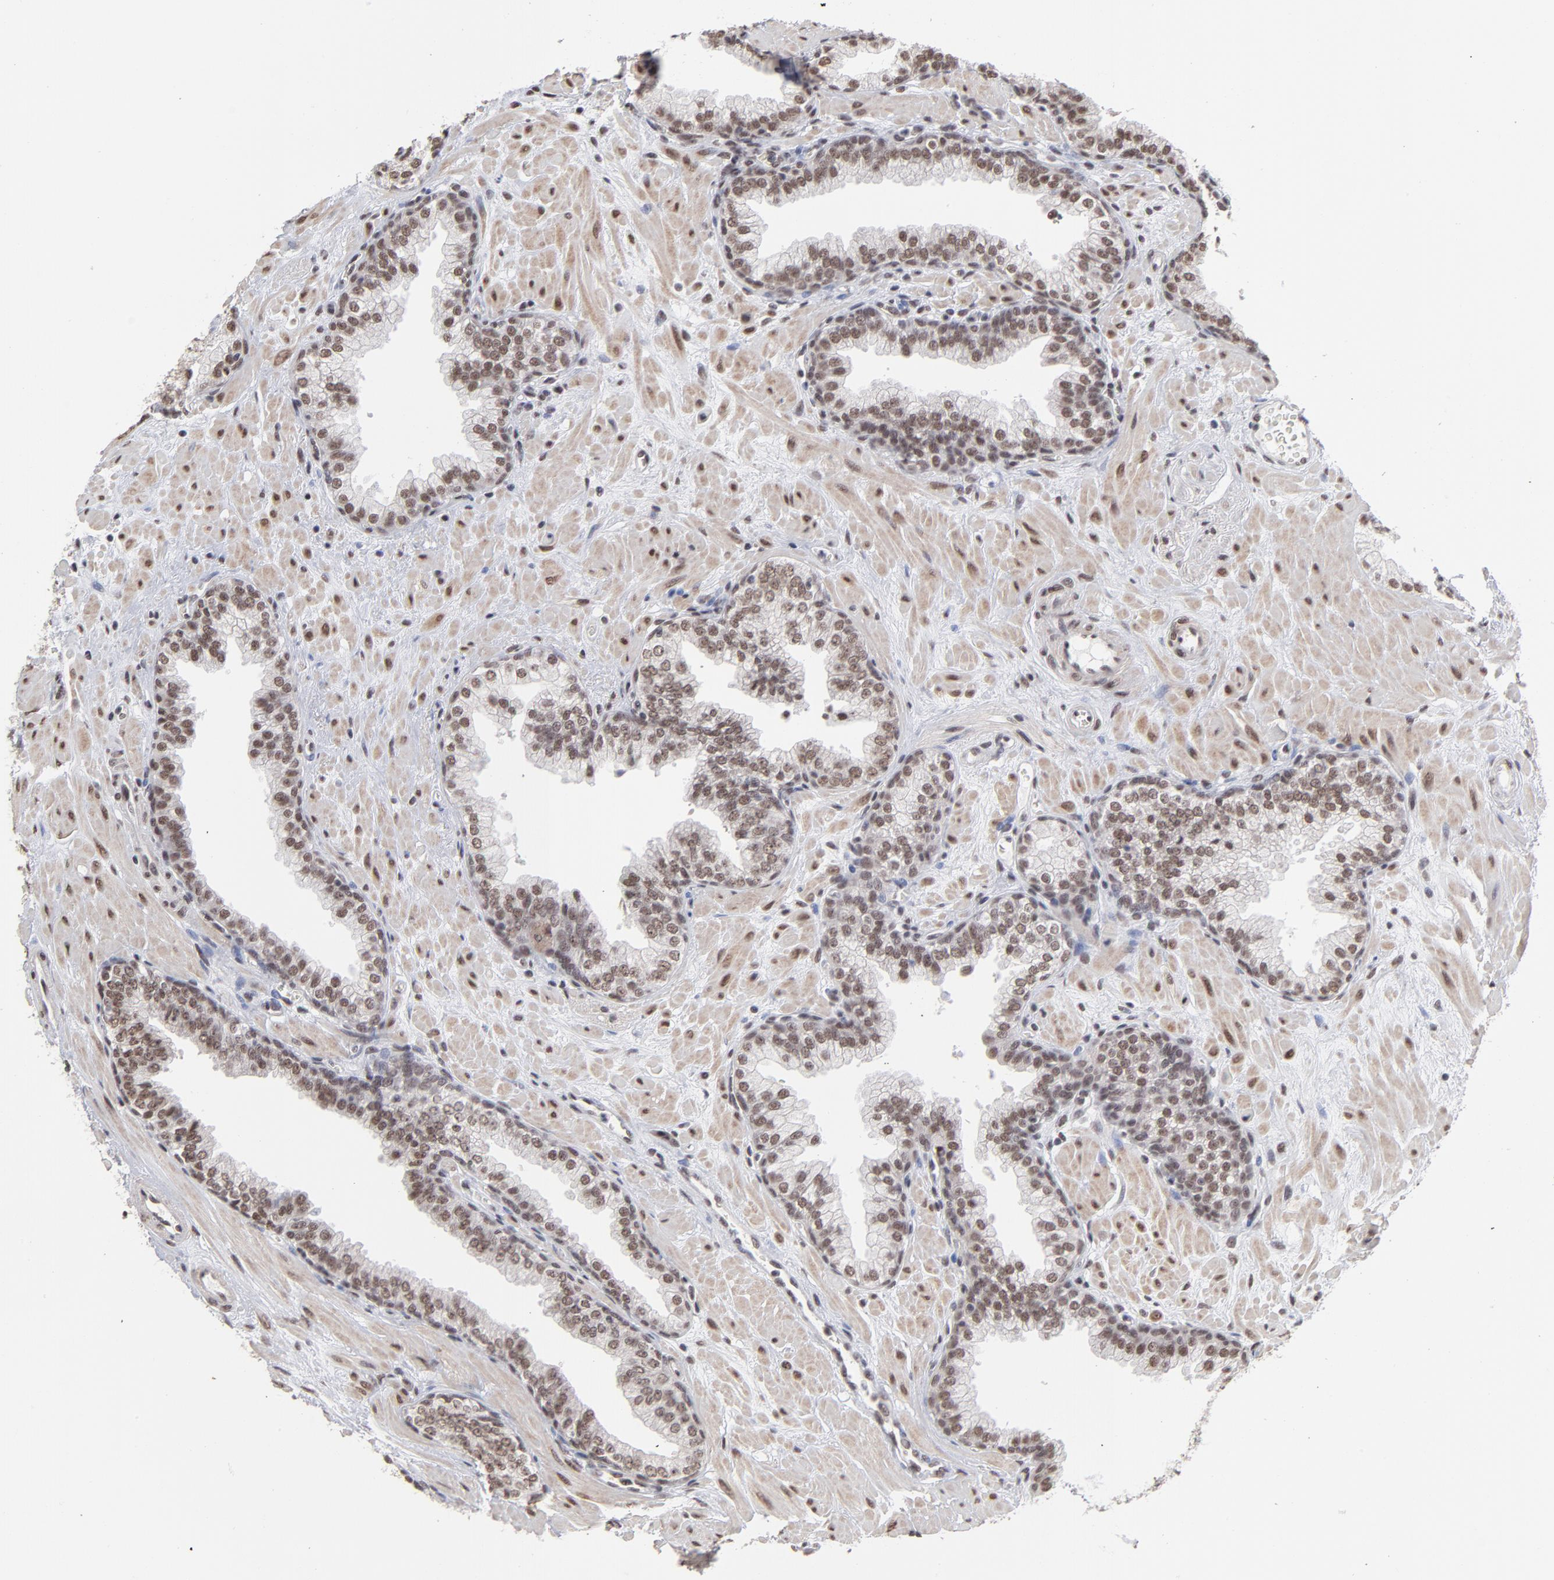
{"staining": {"intensity": "strong", "quantity": ">75%", "location": "nuclear"}, "tissue": "prostate", "cell_type": "Glandular cells", "image_type": "normal", "snomed": [{"axis": "morphology", "description": "Normal tissue, NOS"}, {"axis": "topography", "description": "Prostate"}], "caption": "IHC photomicrograph of normal prostate stained for a protein (brown), which displays high levels of strong nuclear positivity in approximately >75% of glandular cells.", "gene": "ZNF3", "patient": {"sex": "male", "age": 60}}